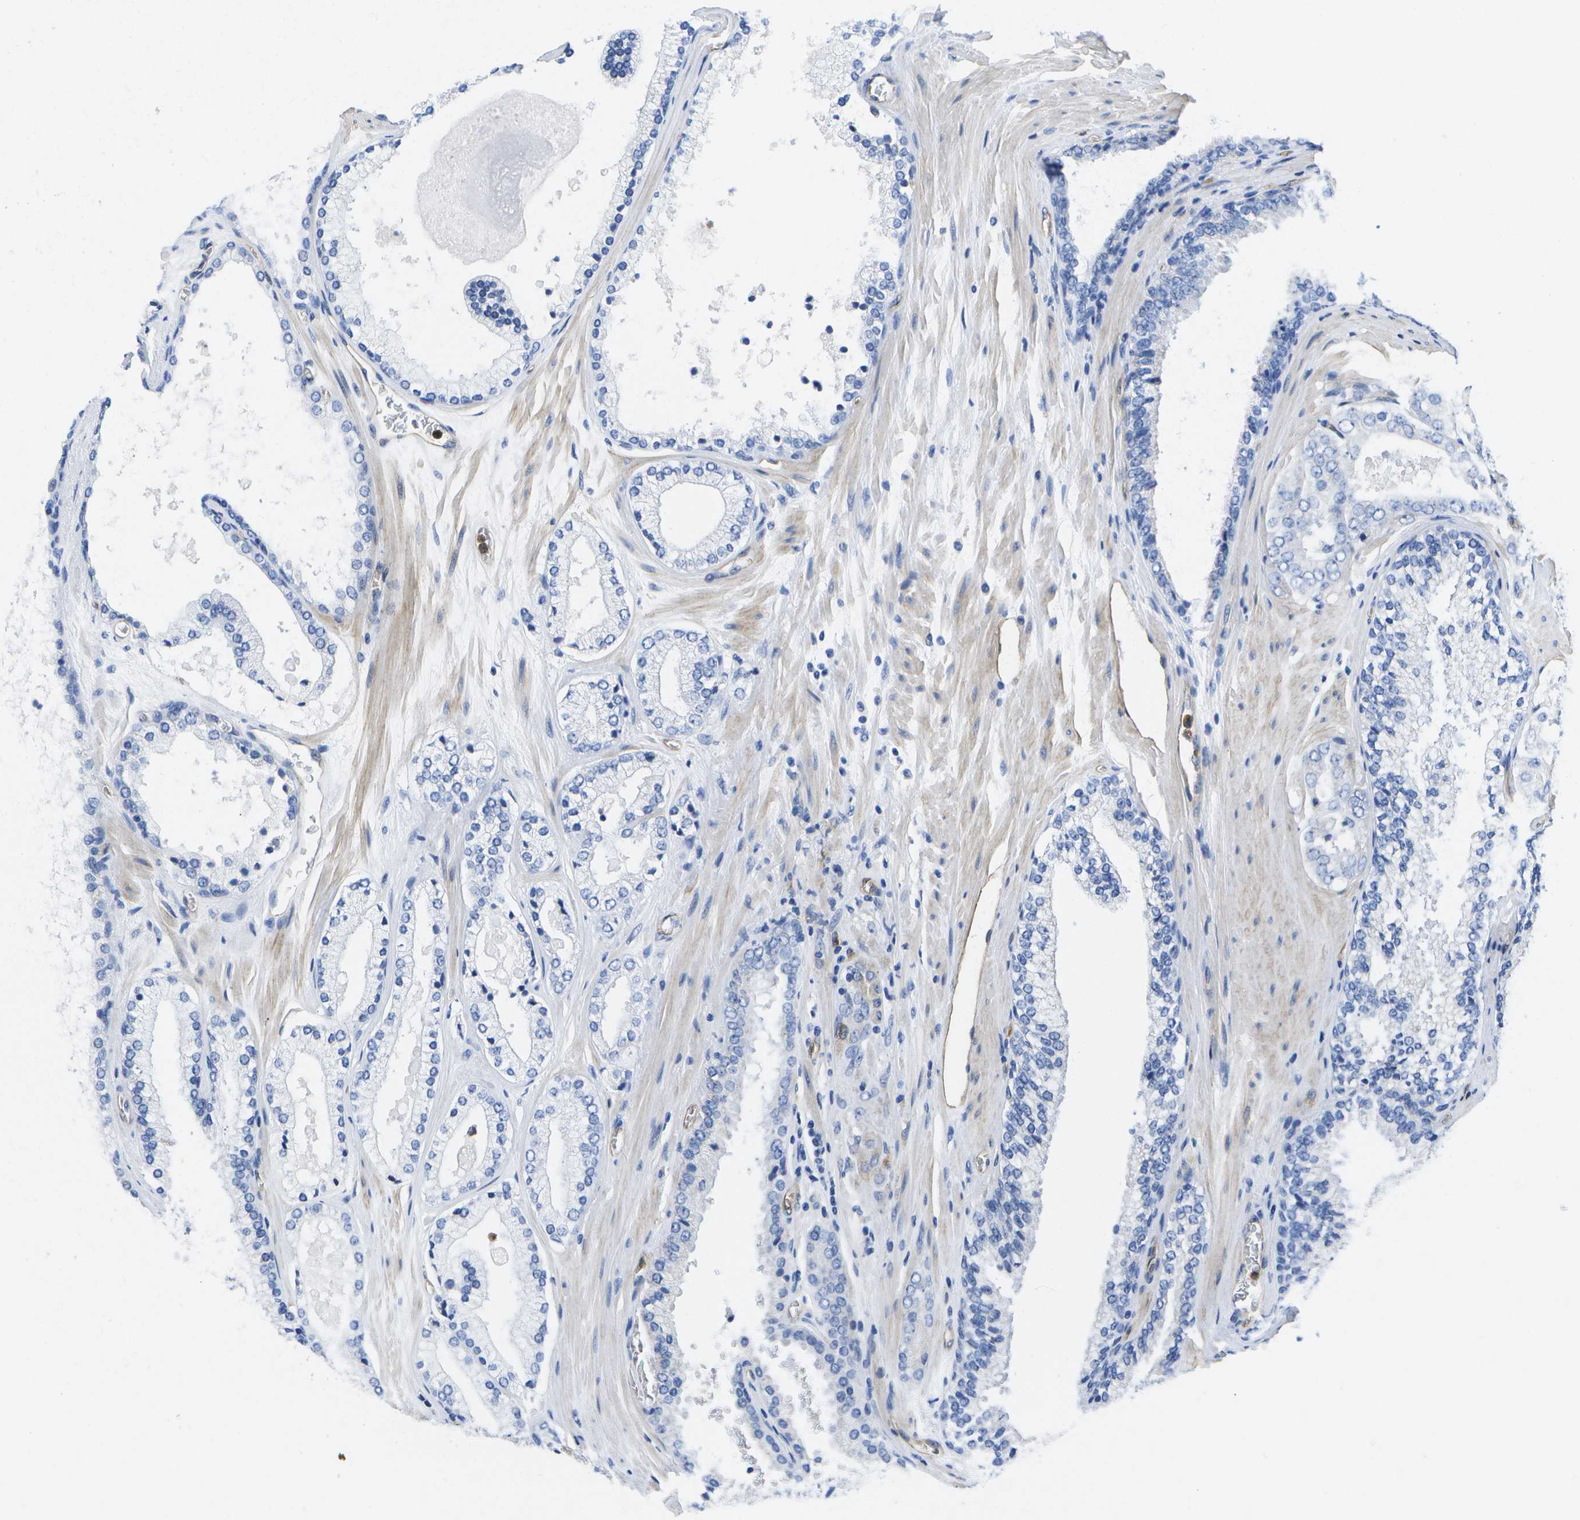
{"staining": {"intensity": "negative", "quantity": "none", "location": "none"}, "tissue": "prostate cancer", "cell_type": "Tumor cells", "image_type": "cancer", "snomed": [{"axis": "morphology", "description": "Adenocarcinoma, High grade"}, {"axis": "topography", "description": "Prostate"}], "caption": "This image is of prostate cancer (adenocarcinoma (high-grade)) stained with immunohistochemistry (IHC) to label a protein in brown with the nuclei are counter-stained blue. There is no expression in tumor cells.", "gene": "DYSF", "patient": {"sex": "male", "age": 65}}